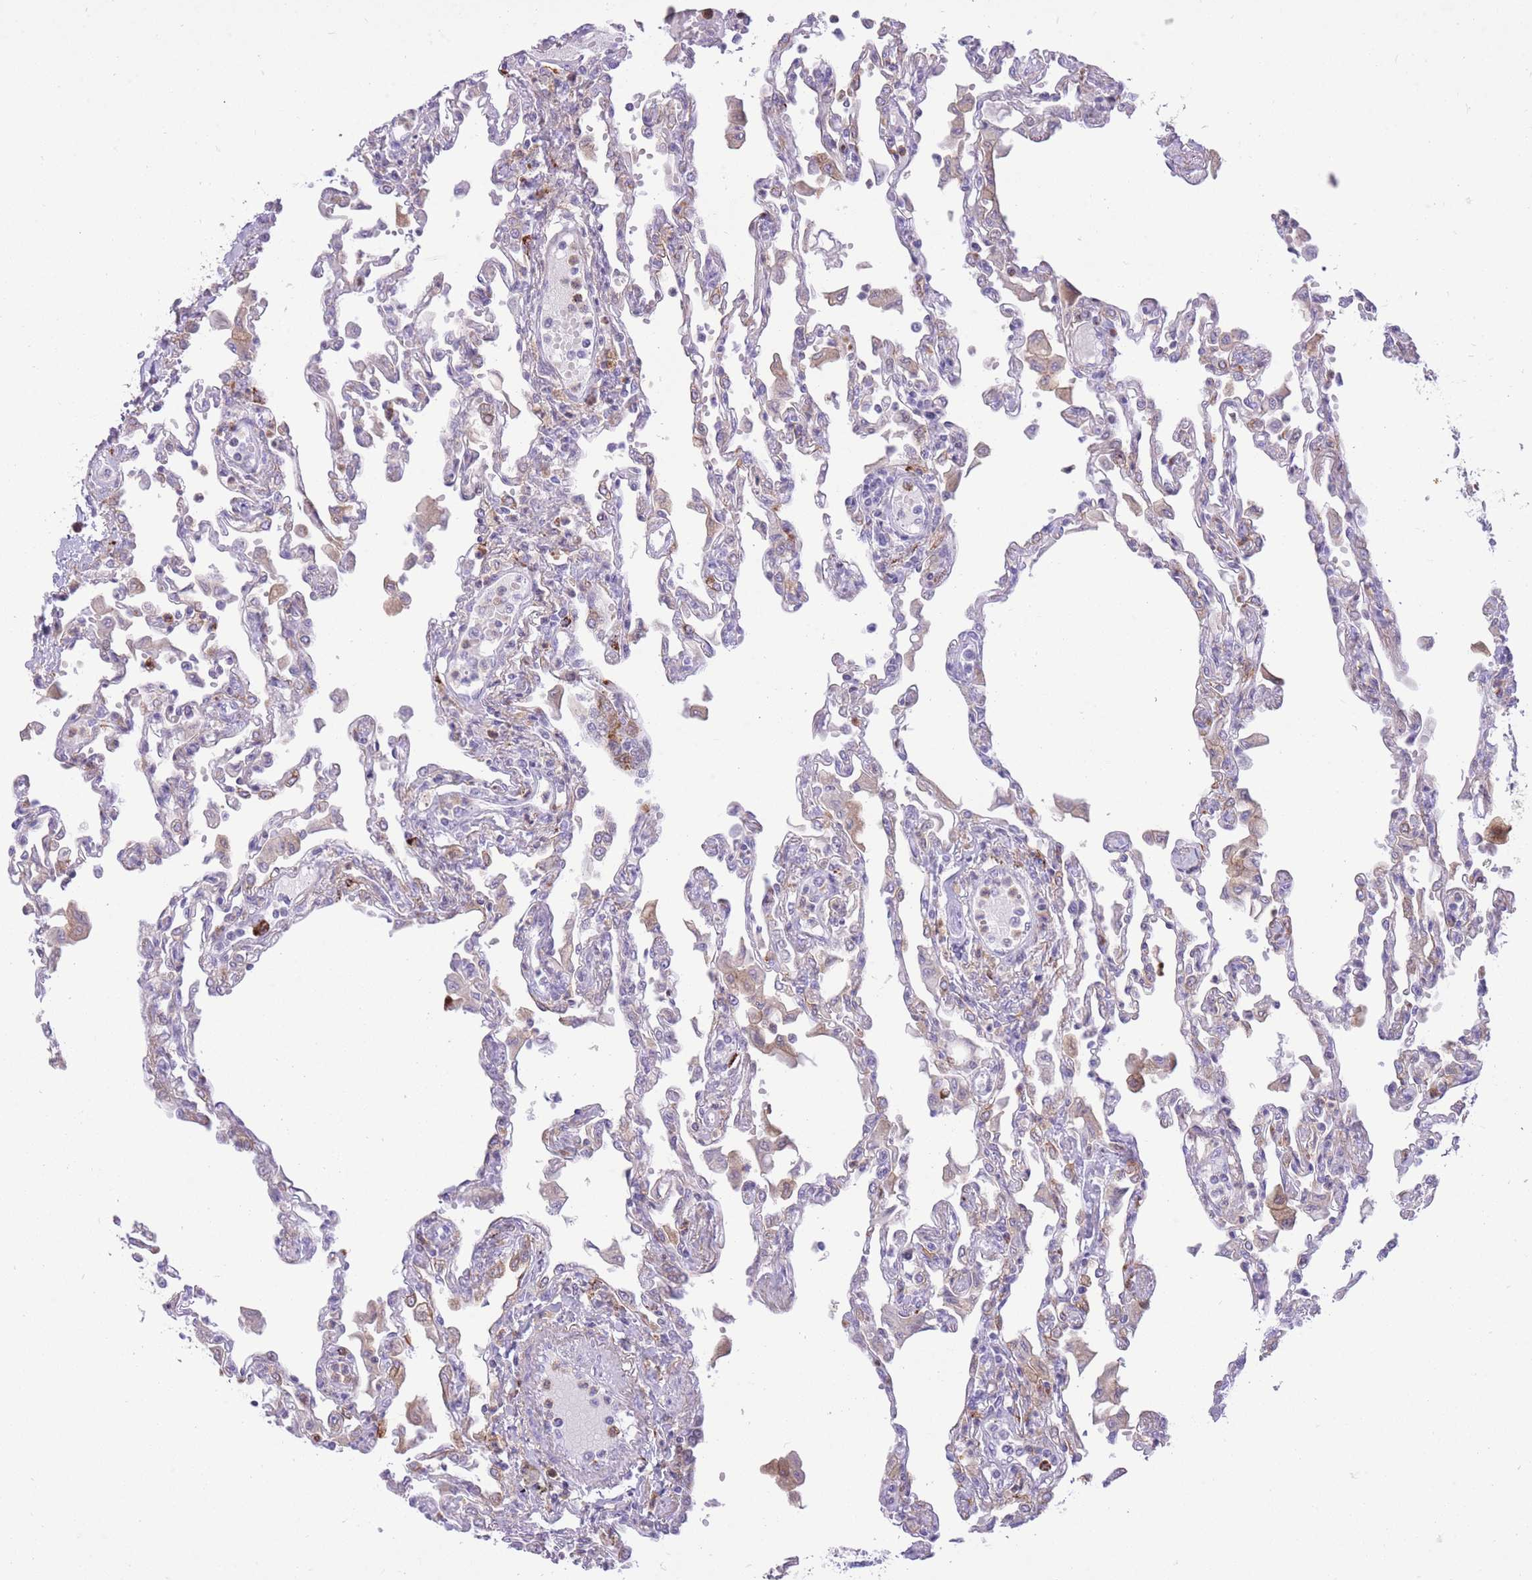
{"staining": {"intensity": "negative", "quantity": "none", "location": "none"}, "tissue": "lung", "cell_type": "Alveolar cells", "image_type": "normal", "snomed": [{"axis": "morphology", "description": "Normal tissue, NOS"}, {"axis": "topography", "description": "Bronchus"}, {"axis": "topography", "description": "Lung"}], "caption": "Human lung stained for a protein using IHC shows no staining in alveolar cells.", "gene": "MEIS3", "patient": {"sex": "female", "age": 49}}